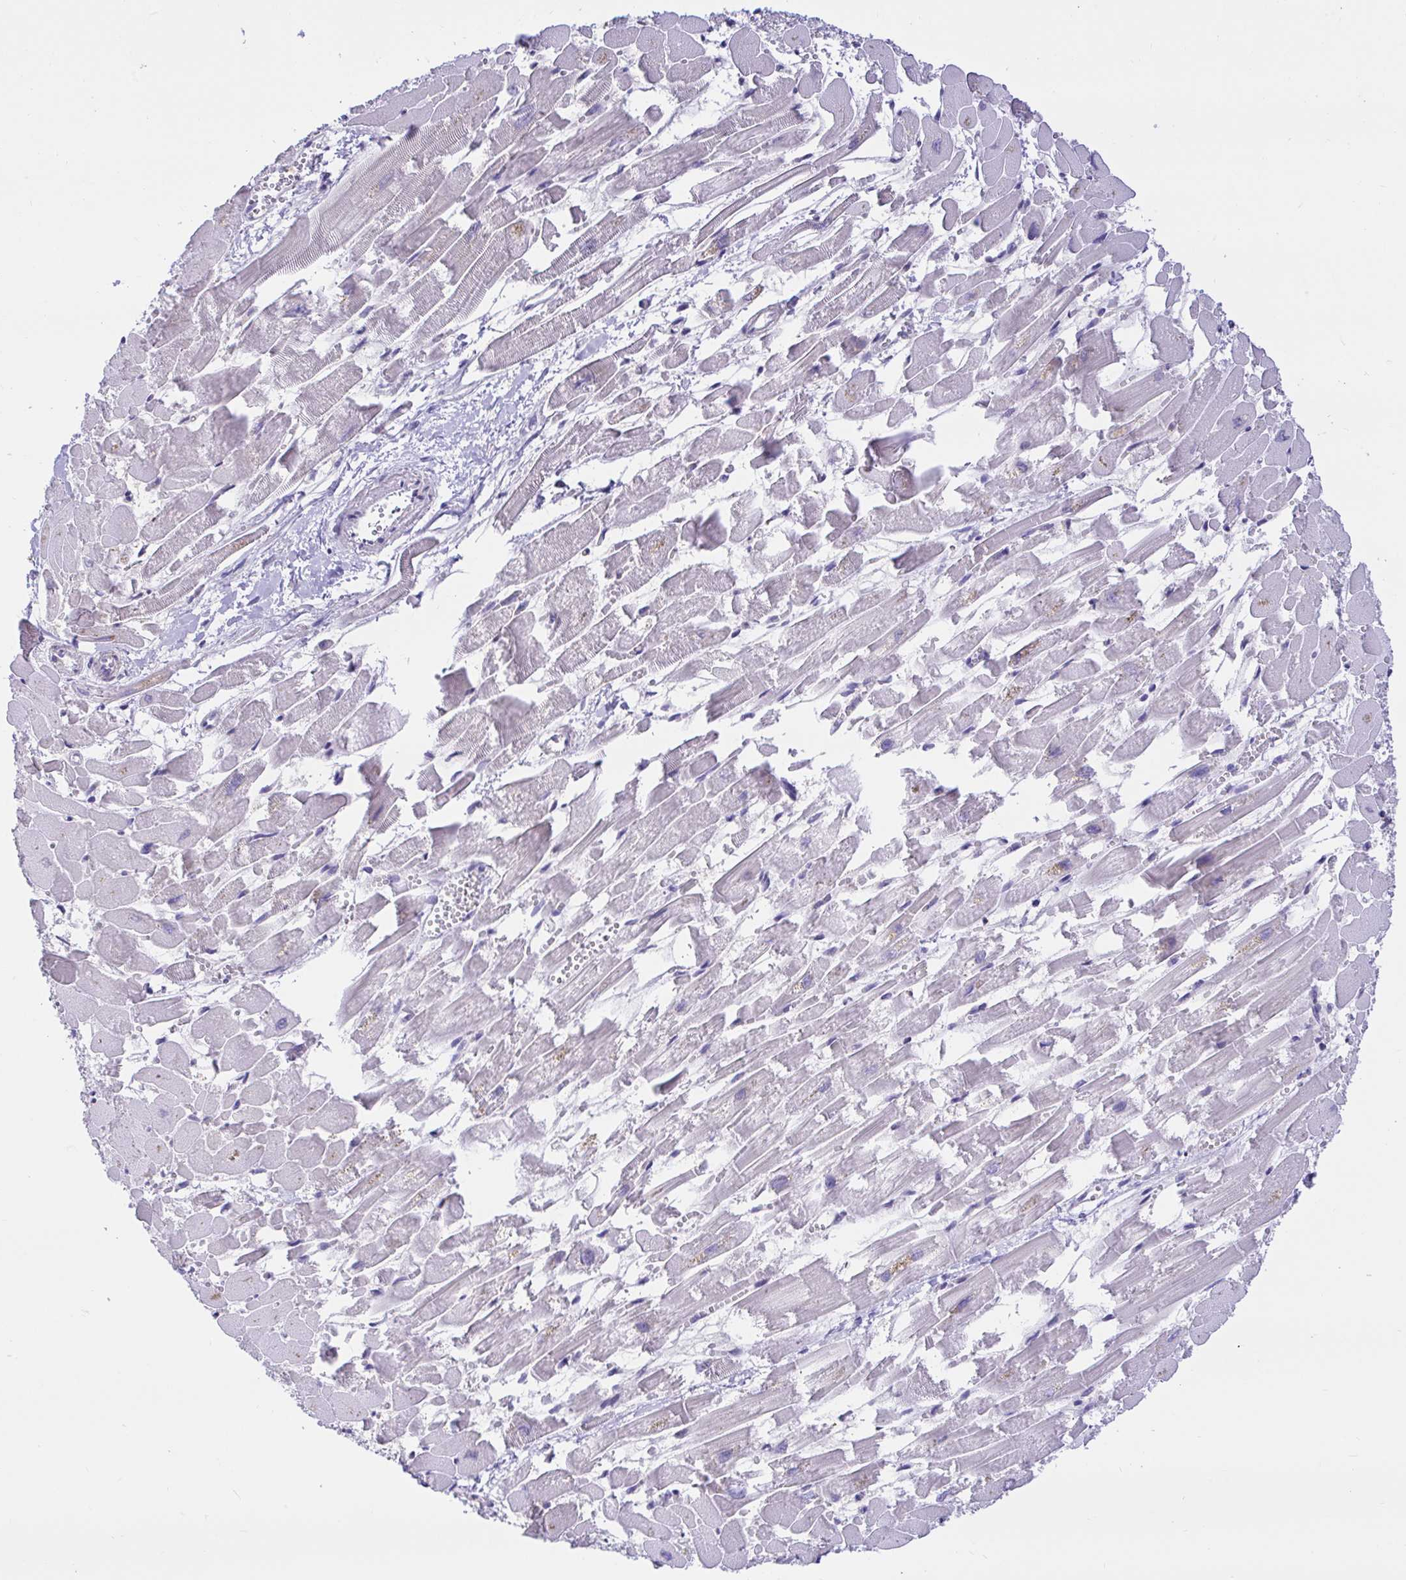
{"staining": {"intensity": "negative", "quantity": "none", "location": "none"}, "tissue": "heart muscle", "cell_type": "Cardiomyocytes", "image_type": "normal", "snomed": [{"axis": "morphology", "description": "Normal tissue, NOS"}, {"axis": "topography", "description": "Heart"}], "caption": "An image of heart muscle stained for a protein exhibits no brown staining in cardiomyocytes.", "gene": "SKAP1", "patient": {"sex": "female", "age": 52}}